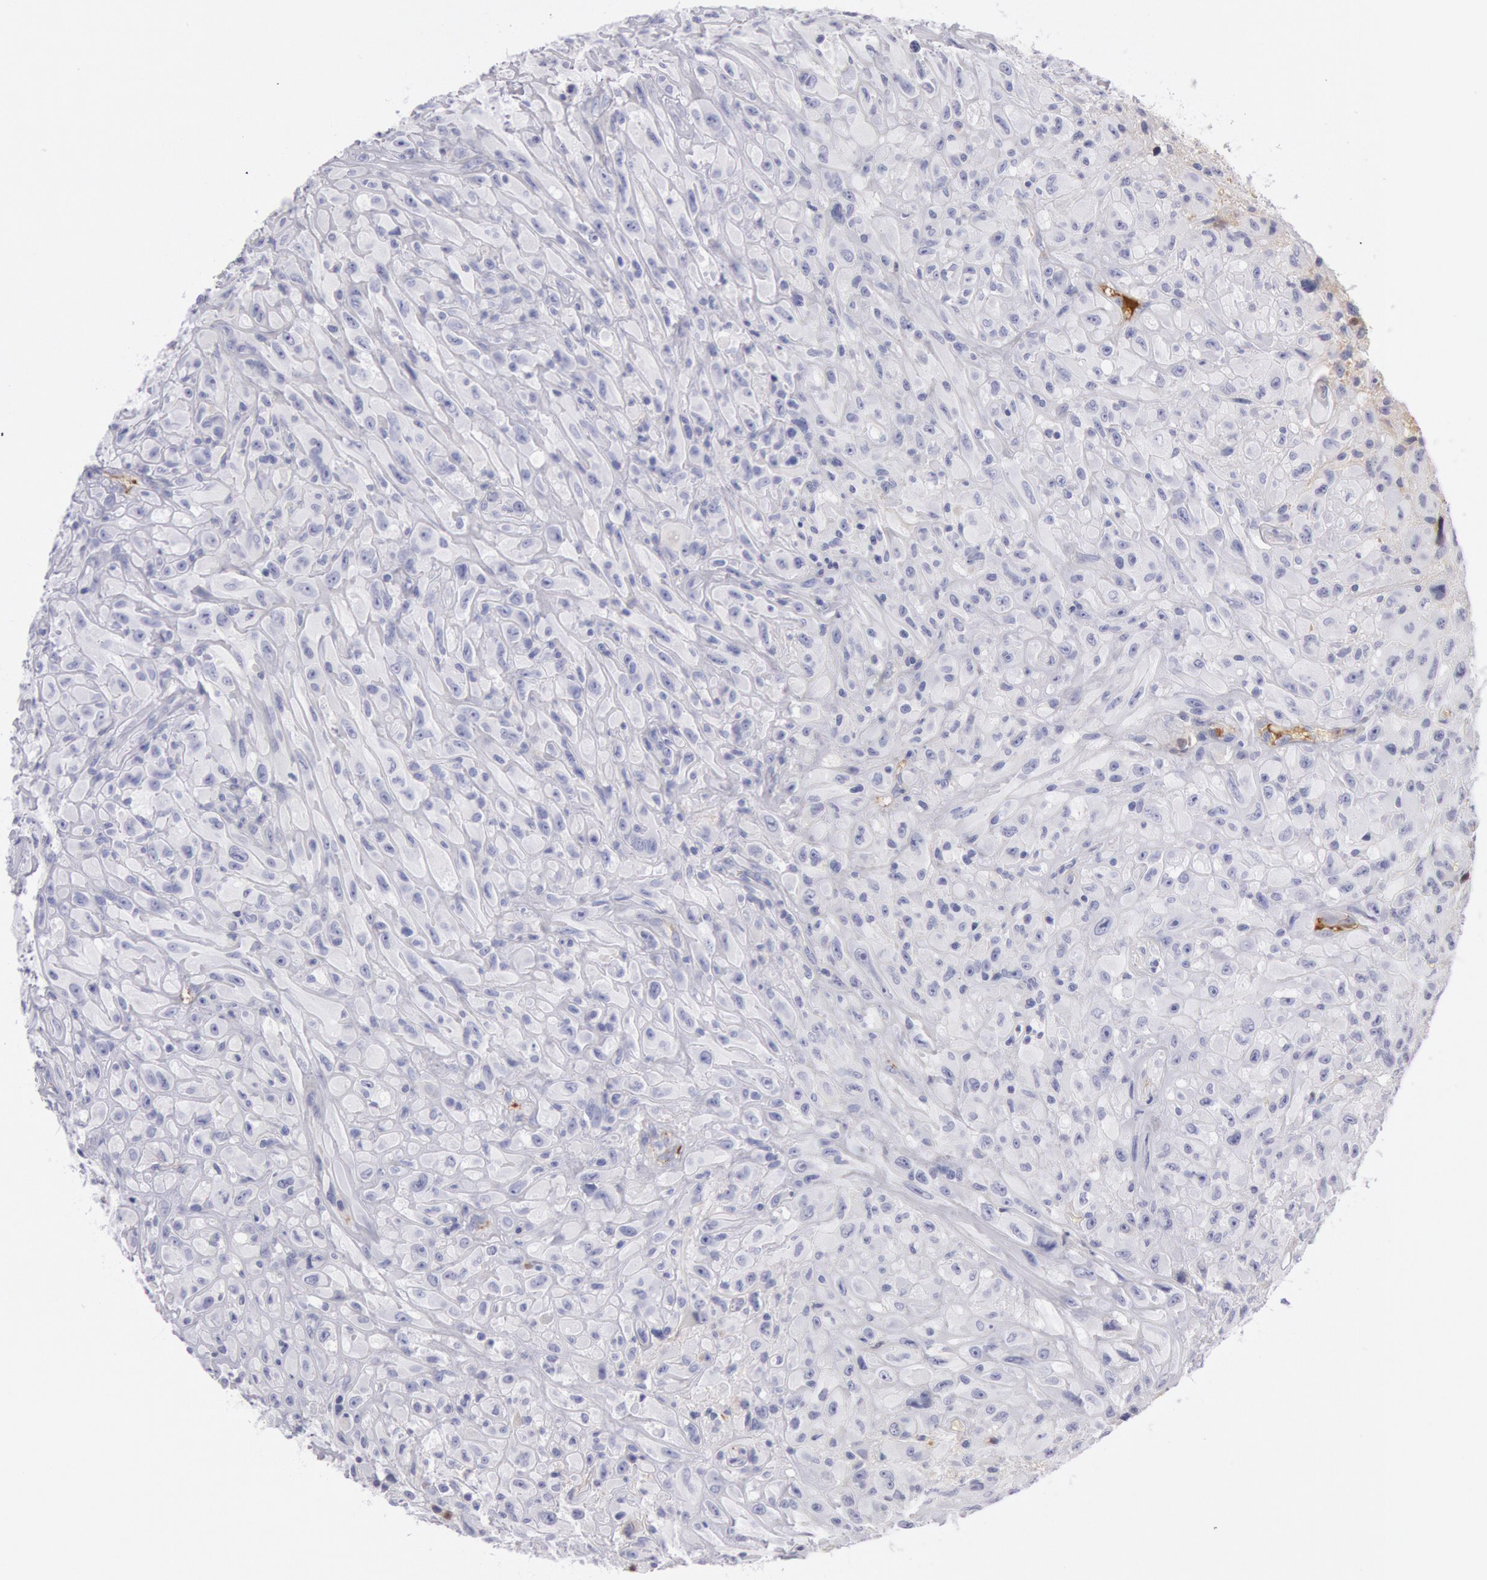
{"staining": {"intensity": "negative", "quantity": "none", "location": "none"}, "tissue": "glioma", "cell_type": "Tumor cells", "image_type": "cancer", "snomed": [{"axis": "morphology", "description": "Glioma, malignant, High grade"}, {"axis": "topography", "description": "Brain"}], "caption": "A histopathology image of human high-grade glioma (malignant) is negative for staining in tumor cells.", "gene": "IGHA1", "patient": {"sex": "male", "age": 48}}